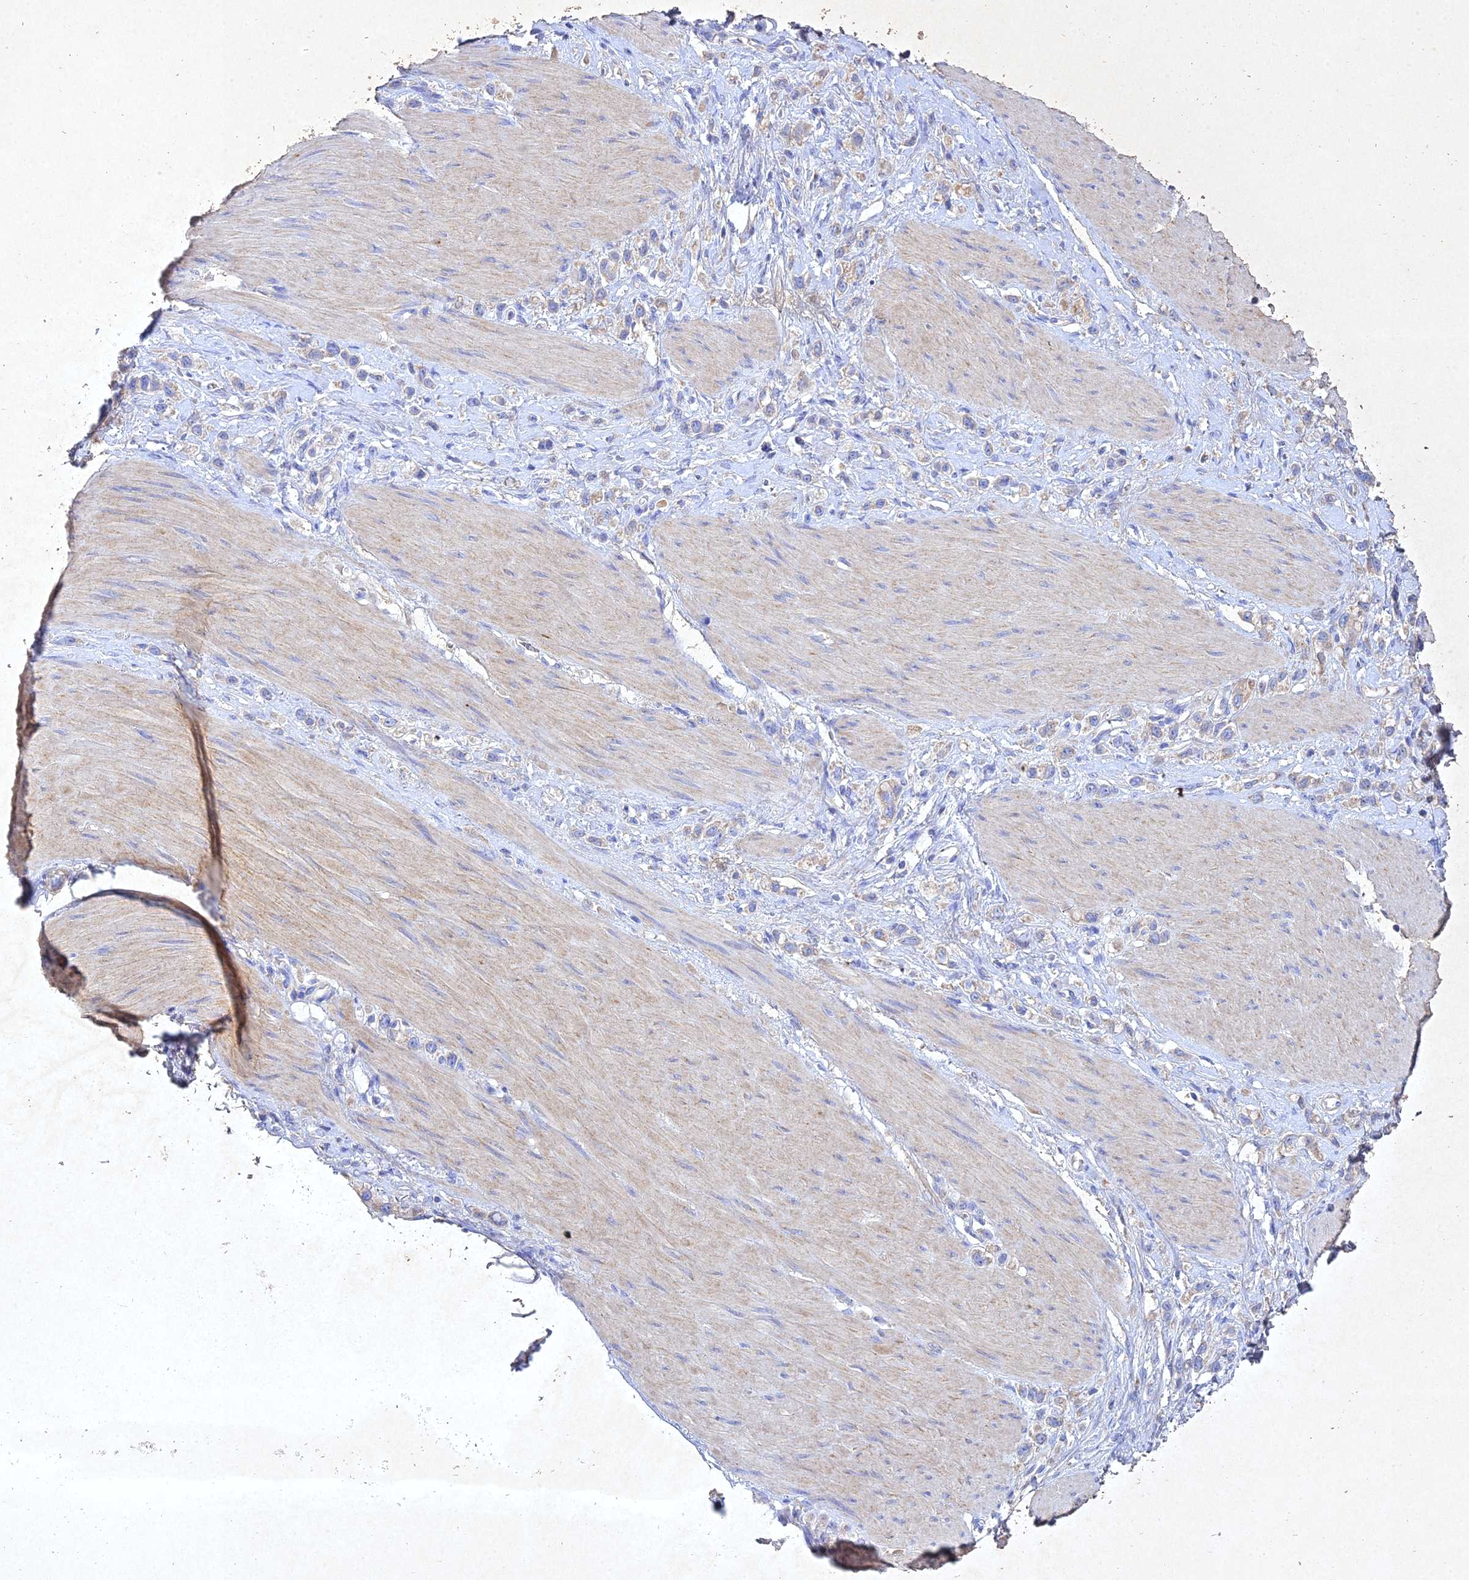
{"staining": {"intensity": "negative", "quantity": "none", "location": "none"}, "tissue": "stomach cancer", "cell_type": "Tumor cells", "image_type": "cancer", "snomed": [{"axis": "morphology", "description": "Adenocarcinoma, NOS"}, {"axis": "topography", "description": "Stomach"}], "caption": "A histopathology image of human adenocarcinoma (stomach) is negative for staining in tumor cells.", "gene": "NDUFV1", "patient": {"sex": "female", "age": 65}}